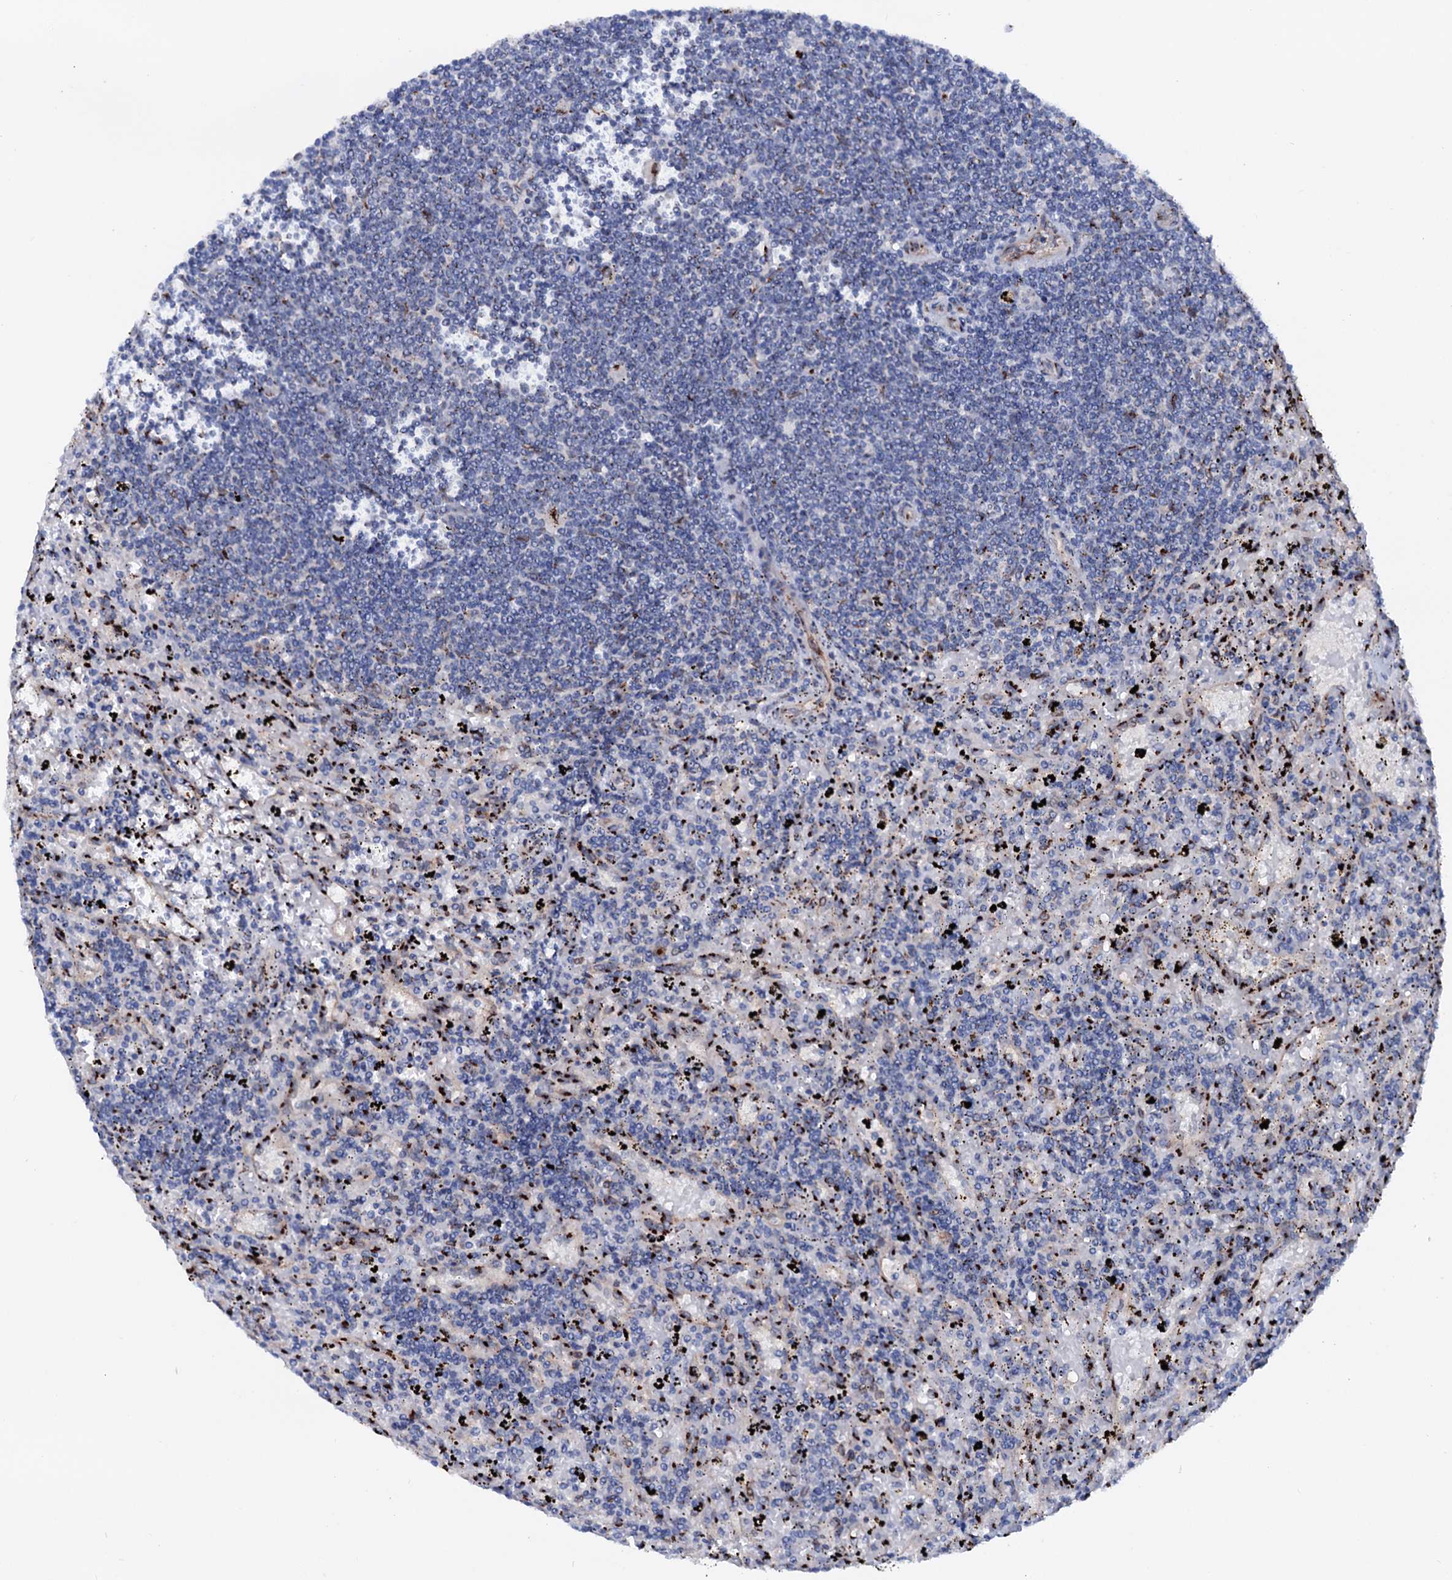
{"staining": {"intensity": "negative", "quantity": "none", "location": "none"}, "tissue": "lymphoma", "cell_type": "Tumor cells", "image_type": "cancer", "snomed": [{"axis": "morphology", "description": "Malignant lymphoma, non-Hodgkin's type, Low grade"}, {"axis": "topography", "description": "Spleen"}], "caption": "Tumor cells show no significant expression in malignant lymphoma, non-Hodgkin's type (low-grade). Nuclei are stained in blue.", "gene": "TMCO3", "patient": {"sex": "male", "age": 76}}